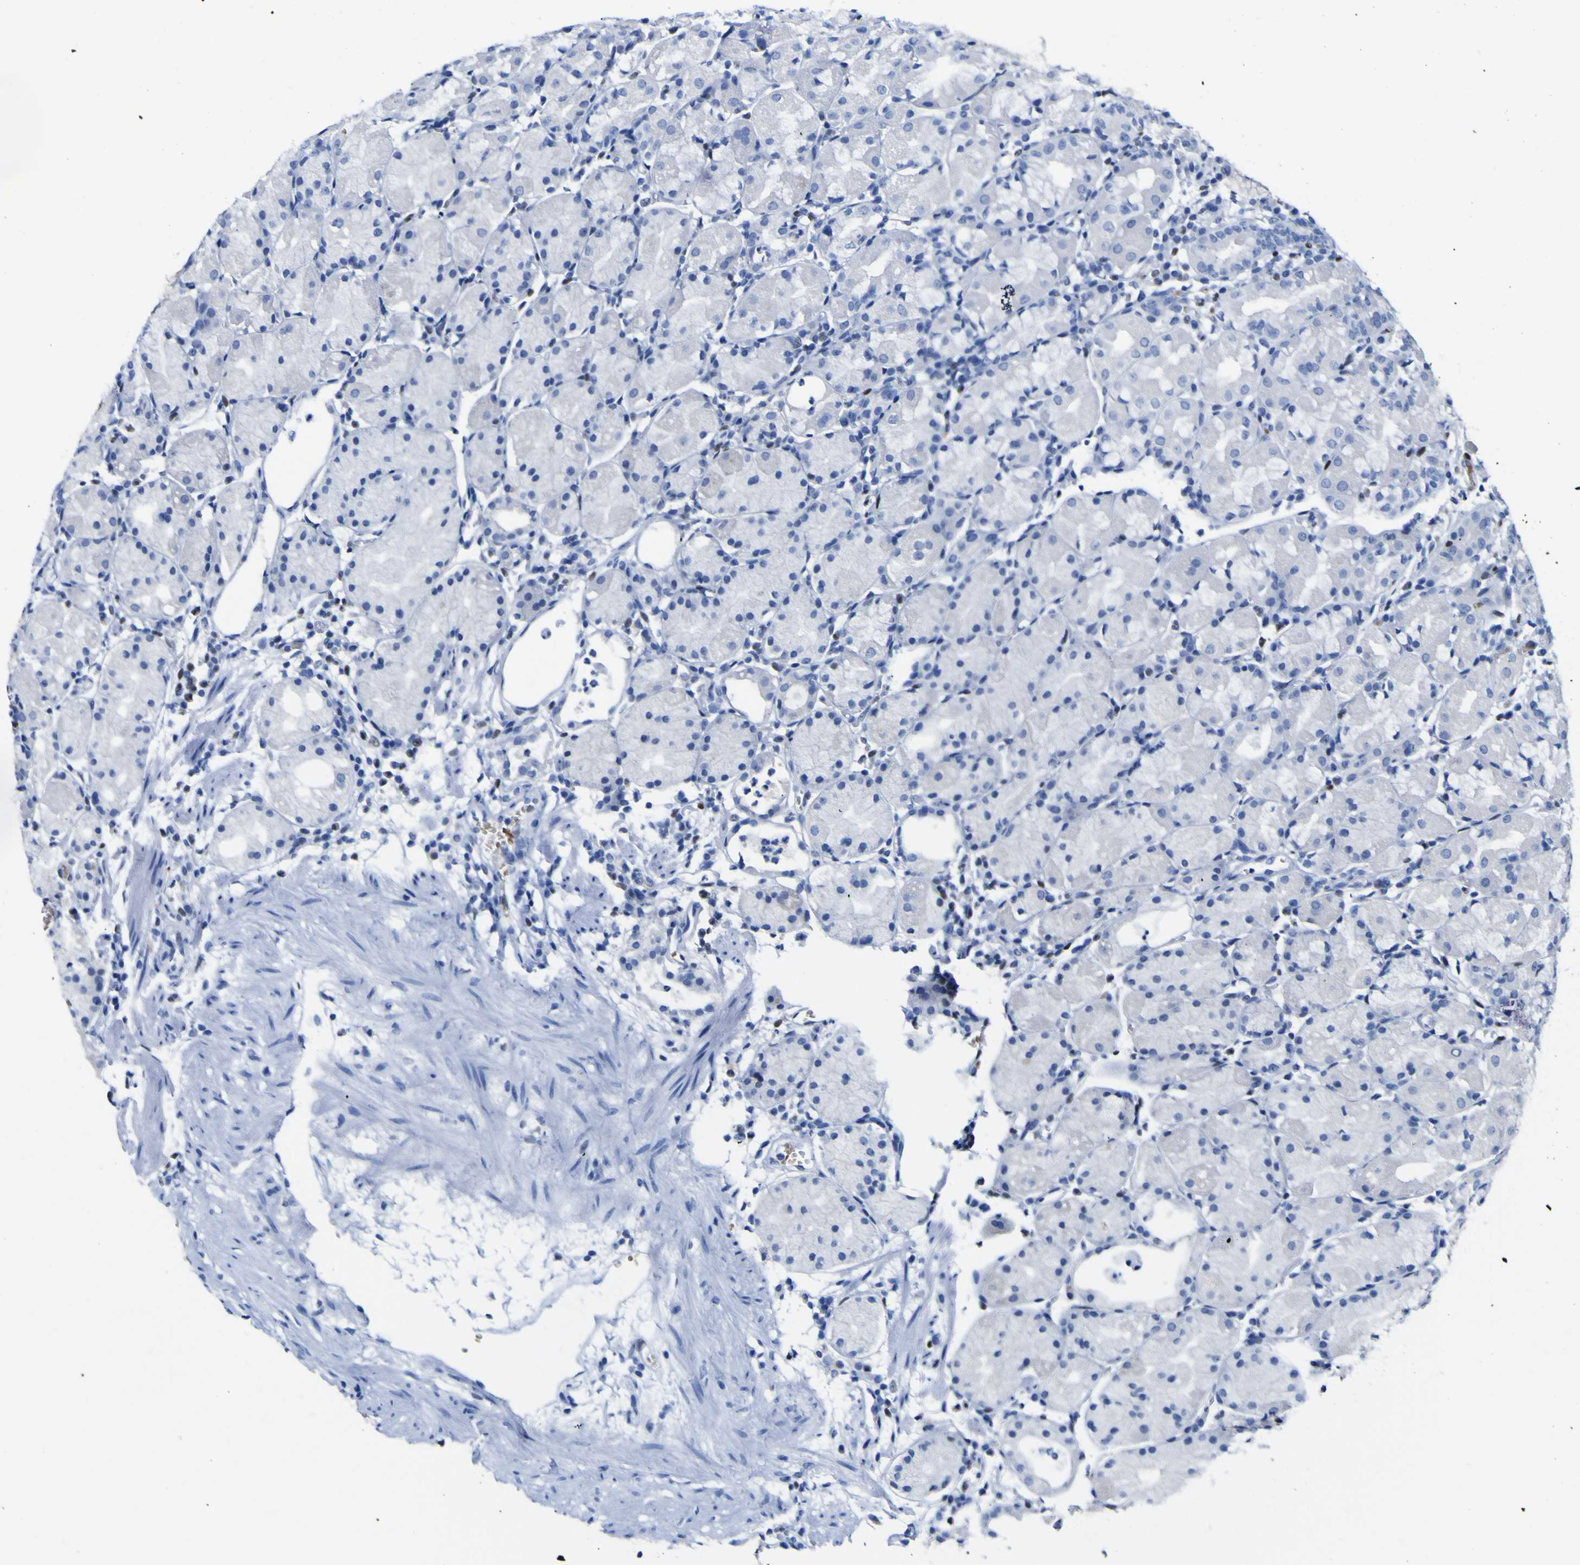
{"staining": {"intensity": "moderate", "quantity": "<25%", "location": "nuclear"}, "tissue": "stomach", "cell_type": "Glandular cells", "image_type": "normal", "snomed": [{"axis": "morphology", "description": "Normal tissue, NOS"}, {"axis": "topography", "description": "Stomach"}, {"axis": "topography", "description": "Stomach, lower"}], "caption": "Immunohistochemistry image of unremarkable stomach: stomach stained using IHC exhibits low levels of moderate protein expression localized specifically in the nuclear of glandular cells, appearing as a nuclear brown color.", "gene": "DACH1", "patient": {"sex": "female", "age": 75}}